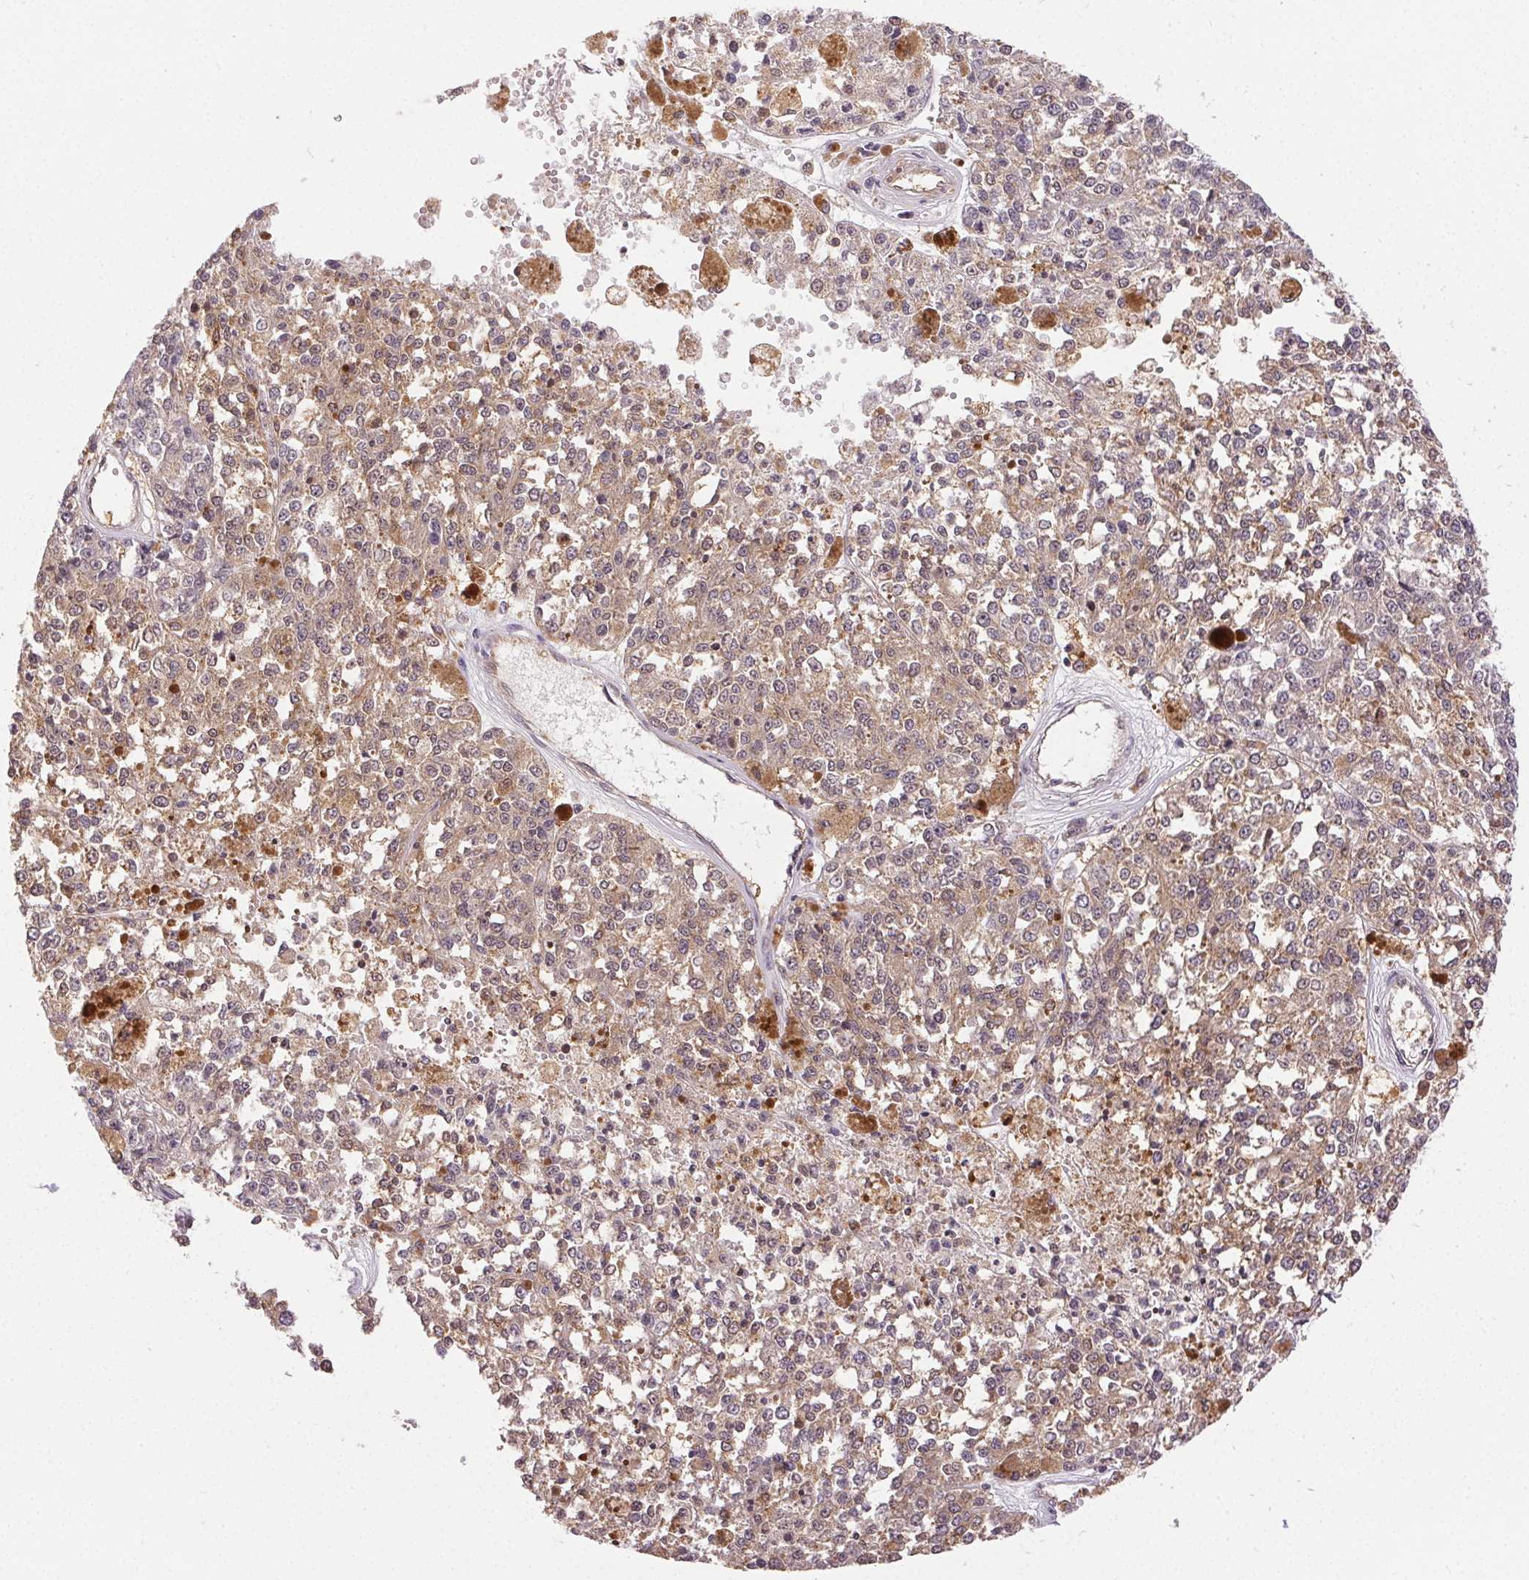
{"staining": {"intensity": "weak", "quantity": "25%-75%", "location": "cytoplasmic/membranous"}, "tissue": "melanoma", "cell_type": "Tumor cells", "image_type": "cancer", "snomed": [{"axis": "morphology", "description": "Malignant melanoma, Metastatic site"}, {"axis": "topography", "description": "Lymph node"}], "caption": "Immunohistochemistry image of neoplastic tissue: malignant melanoma (metastatic site) stained using immunohistochemistry (IHC) displays low levels of weak protein expression localized specifically in the cytoplasmic/membranous of tumor cells, appearing as a cytoplasmic/membranous brown color.", "gene": "GDI2", "patient": {"sex": "female", "age": 64}}